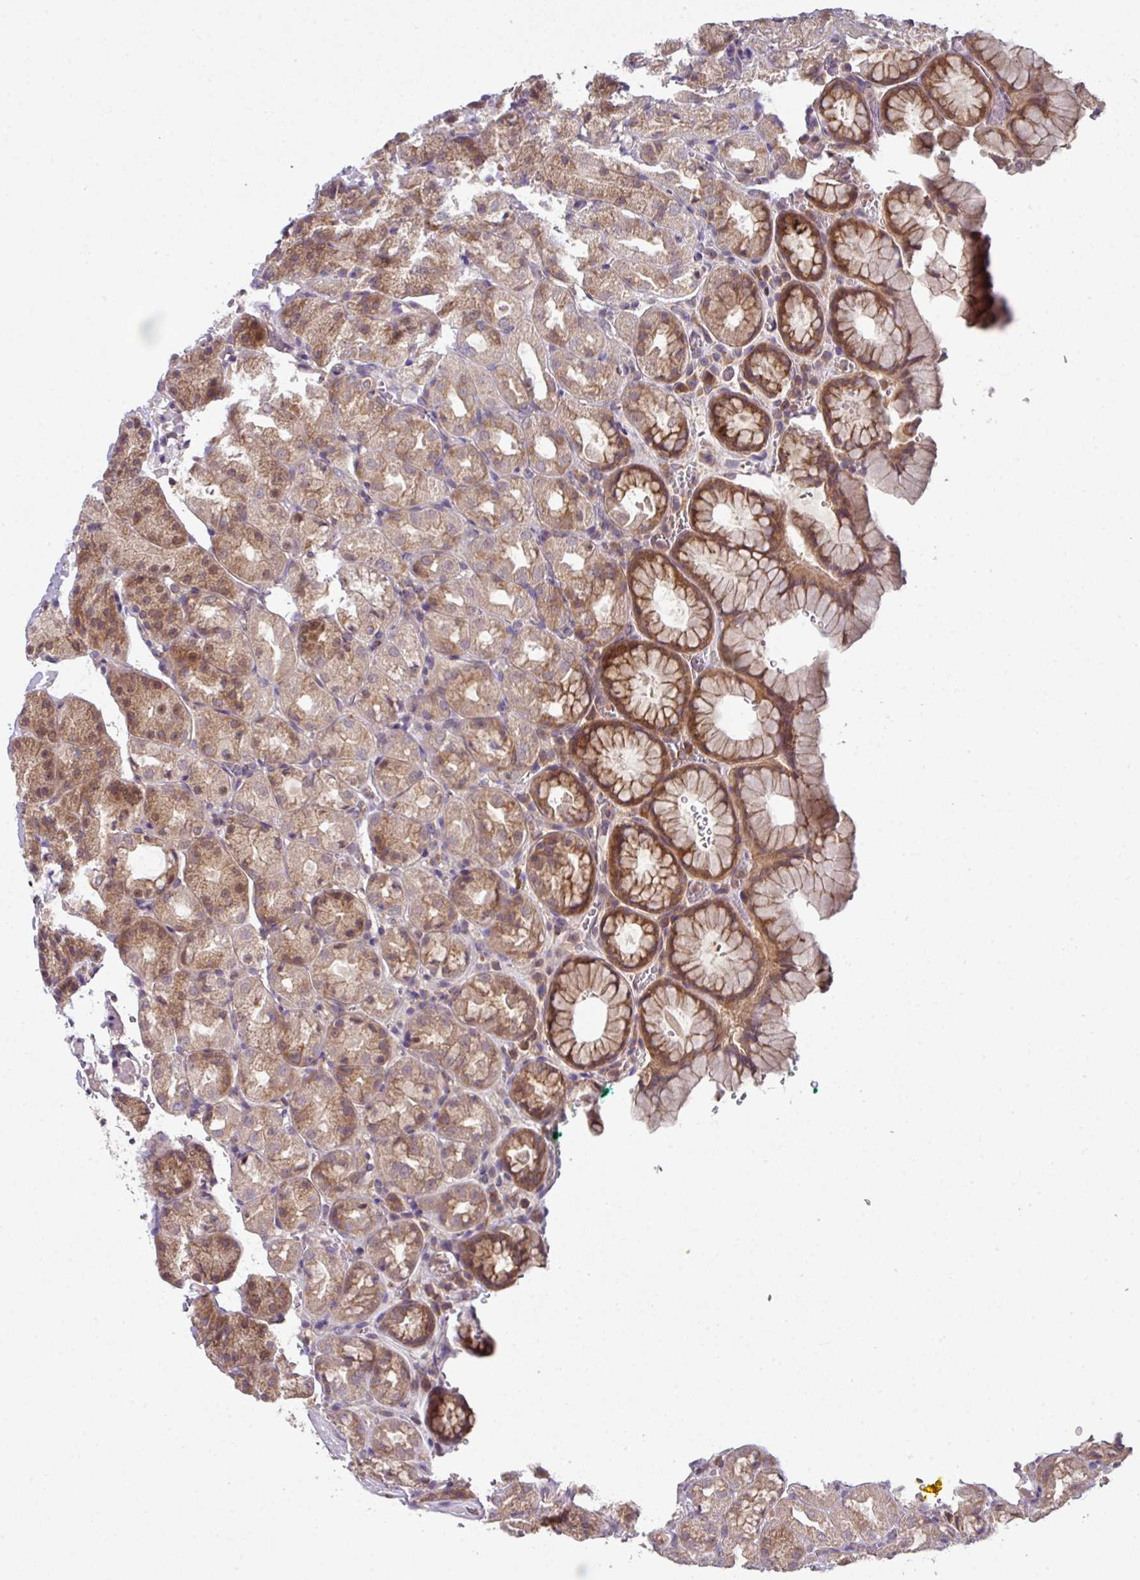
{"staining": {"intensity": "moderate", "quantity": "25%-75%", "location": "cytoplasmic/membranous,nuclear"}, "tissue": "stomach", "cell_type": "Glandular cells", "image_type": "normal", "snomed": [{"axis": "morphology", "description": "Normal tissue, NOS"}, {"axis": "topography", "description": "Stomach, upper"}], "caption": "Immunohistochemistry micrograph of unremarkable stomach: stomach stained using immunohistochemistry (IHC) displays medium levels of moderate protein expression localized specifically in the cytoplasmic/membranous,nuclear of glandular cells, appearing as a cytoplasmic/membranous,nuclear brown color.", "gene": "CAMLG", "patient": {"sex": "female", "age": 81}}